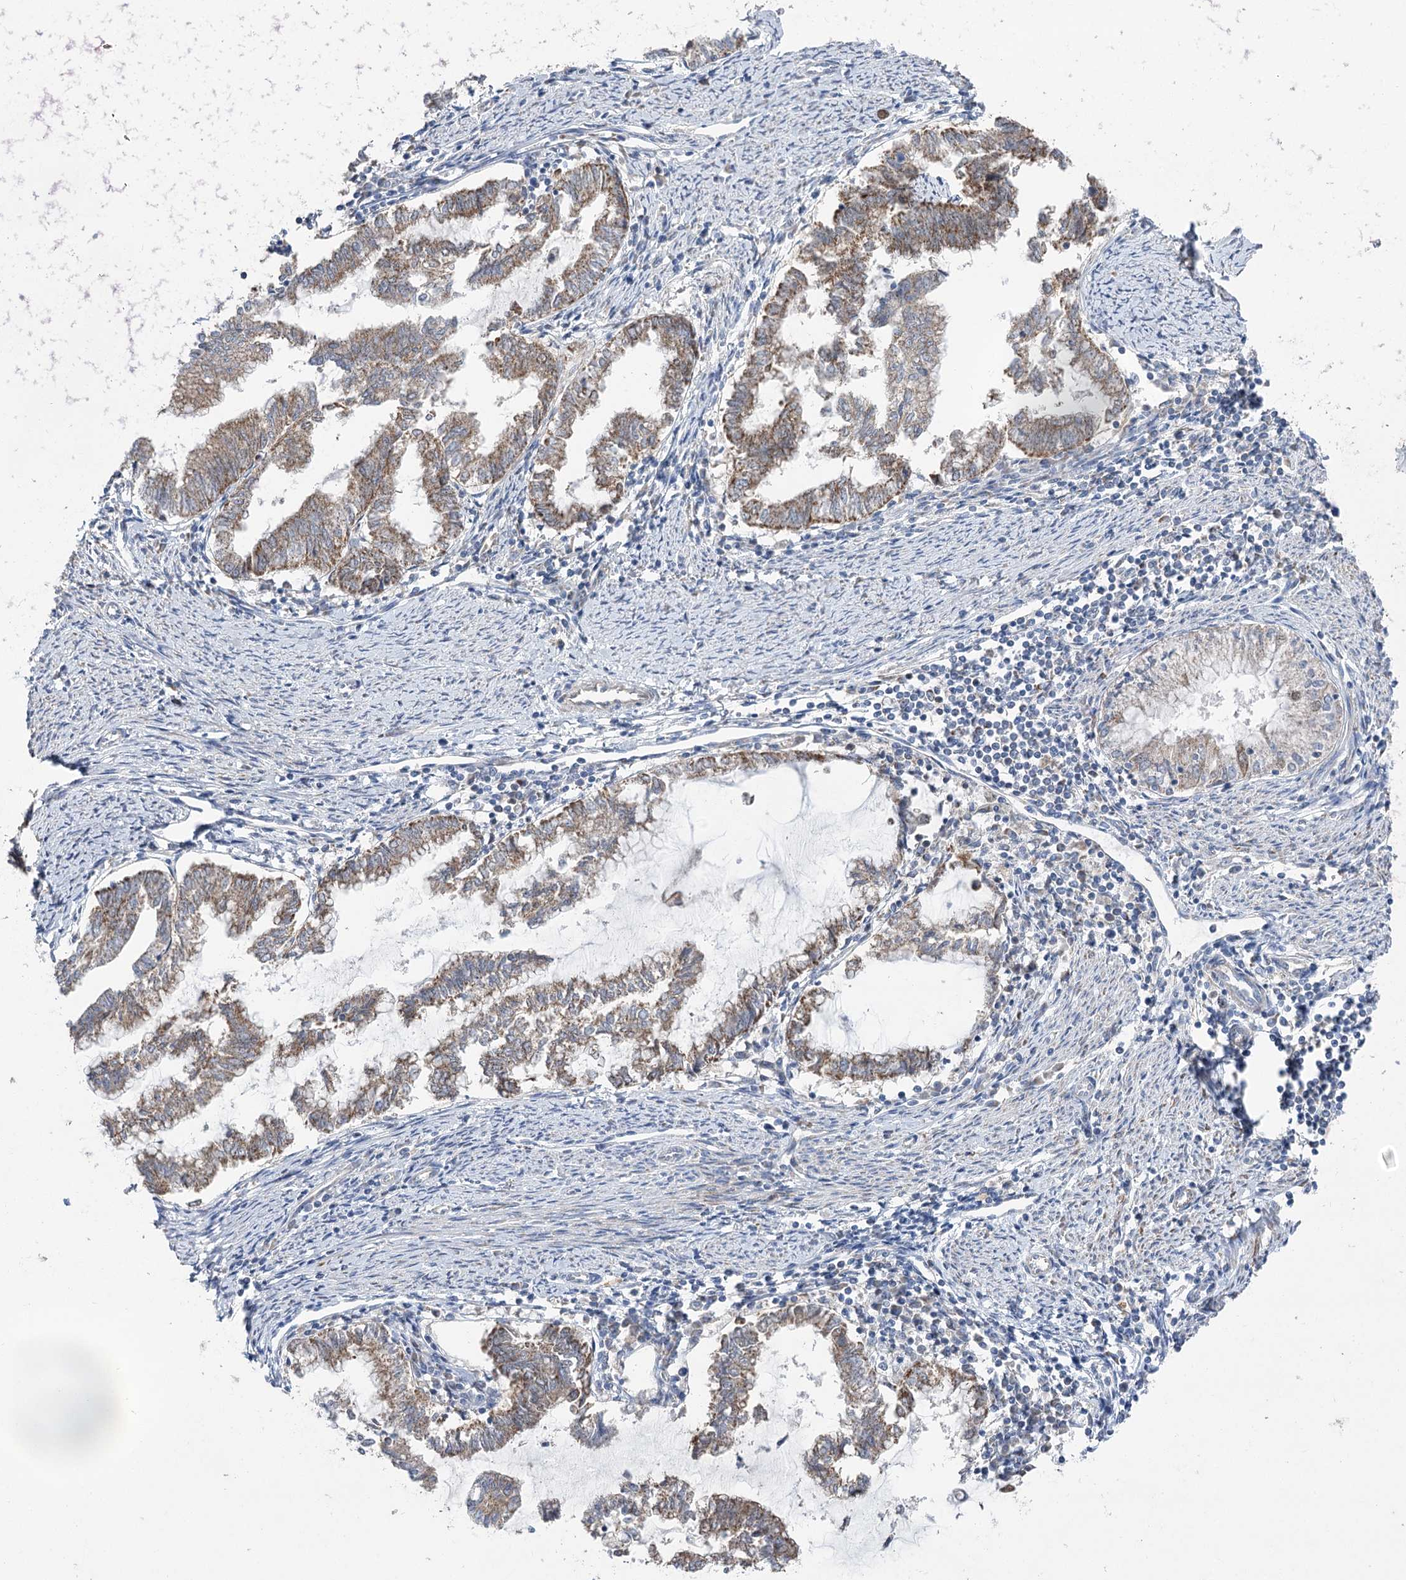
{"staining": {"intensity": "moderate", "quantity": "25%-75%", "location": "cytoplasmic/membranous"}, "tissue": "endometrial cancer", "cell_type": "Tumor cells", "image_type": "cancer", "snomed": [{"axis": "morphology", "description": "Adenocarcinoma, NOS"}, {"axis": "topography", "description": "Endometrium"}], "caption": "Protein staining of endometrial cancer tissue demonstrates moderate cytoplasmic/membranous positivity in about 25%-75% of tumor cells.", "gene": "ECHDC3", "patient": {"sex": "female", "age": 79}}